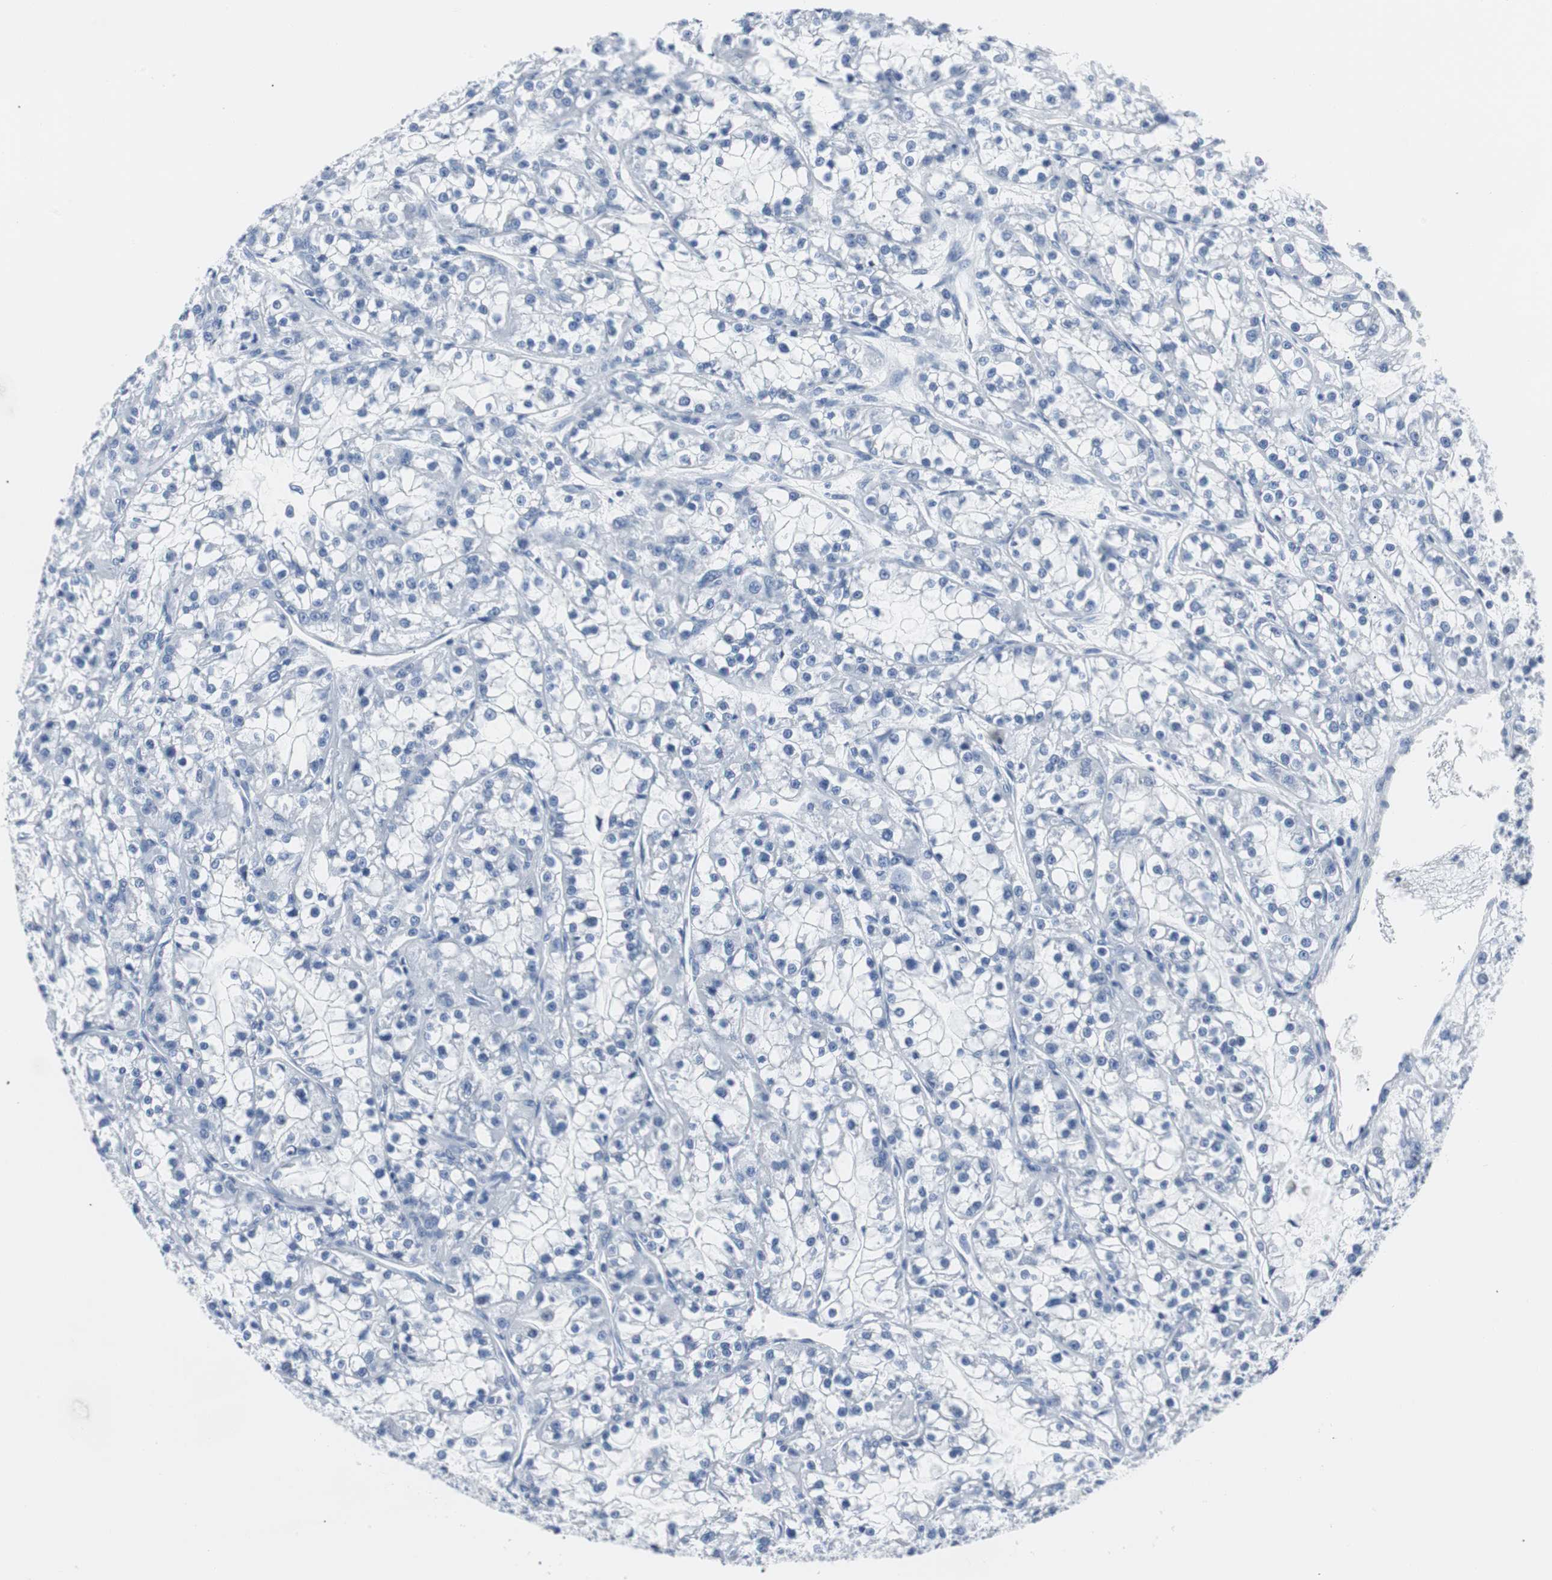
{"staining": {"intensity": "negative", "quantity": "none", "location": "none"}, "tissue": "renal cancer", "cell_type": "Tumor cells", "image_type": "cancer", "snomed": [{"axis": "morphology", "description": "Adenocarcinoma, NOS"}, {"axis": "topography", "description": "Kidney"}], "caption": "High magnification brightfield microscopy of renal cancer (adenocarcinoma) stained with DAB (3,3'-diaminobenzidine) (brown) and counterstained with hematoxylin (blue): tumor cells show no significant positivity. (DAB (3,3'-diaminobenzidine) immunohistochemistry visualized using brightfield microscopy, high magnification).", "gene": "GAP43", "patient": {"sex": "female", "age": 52}}